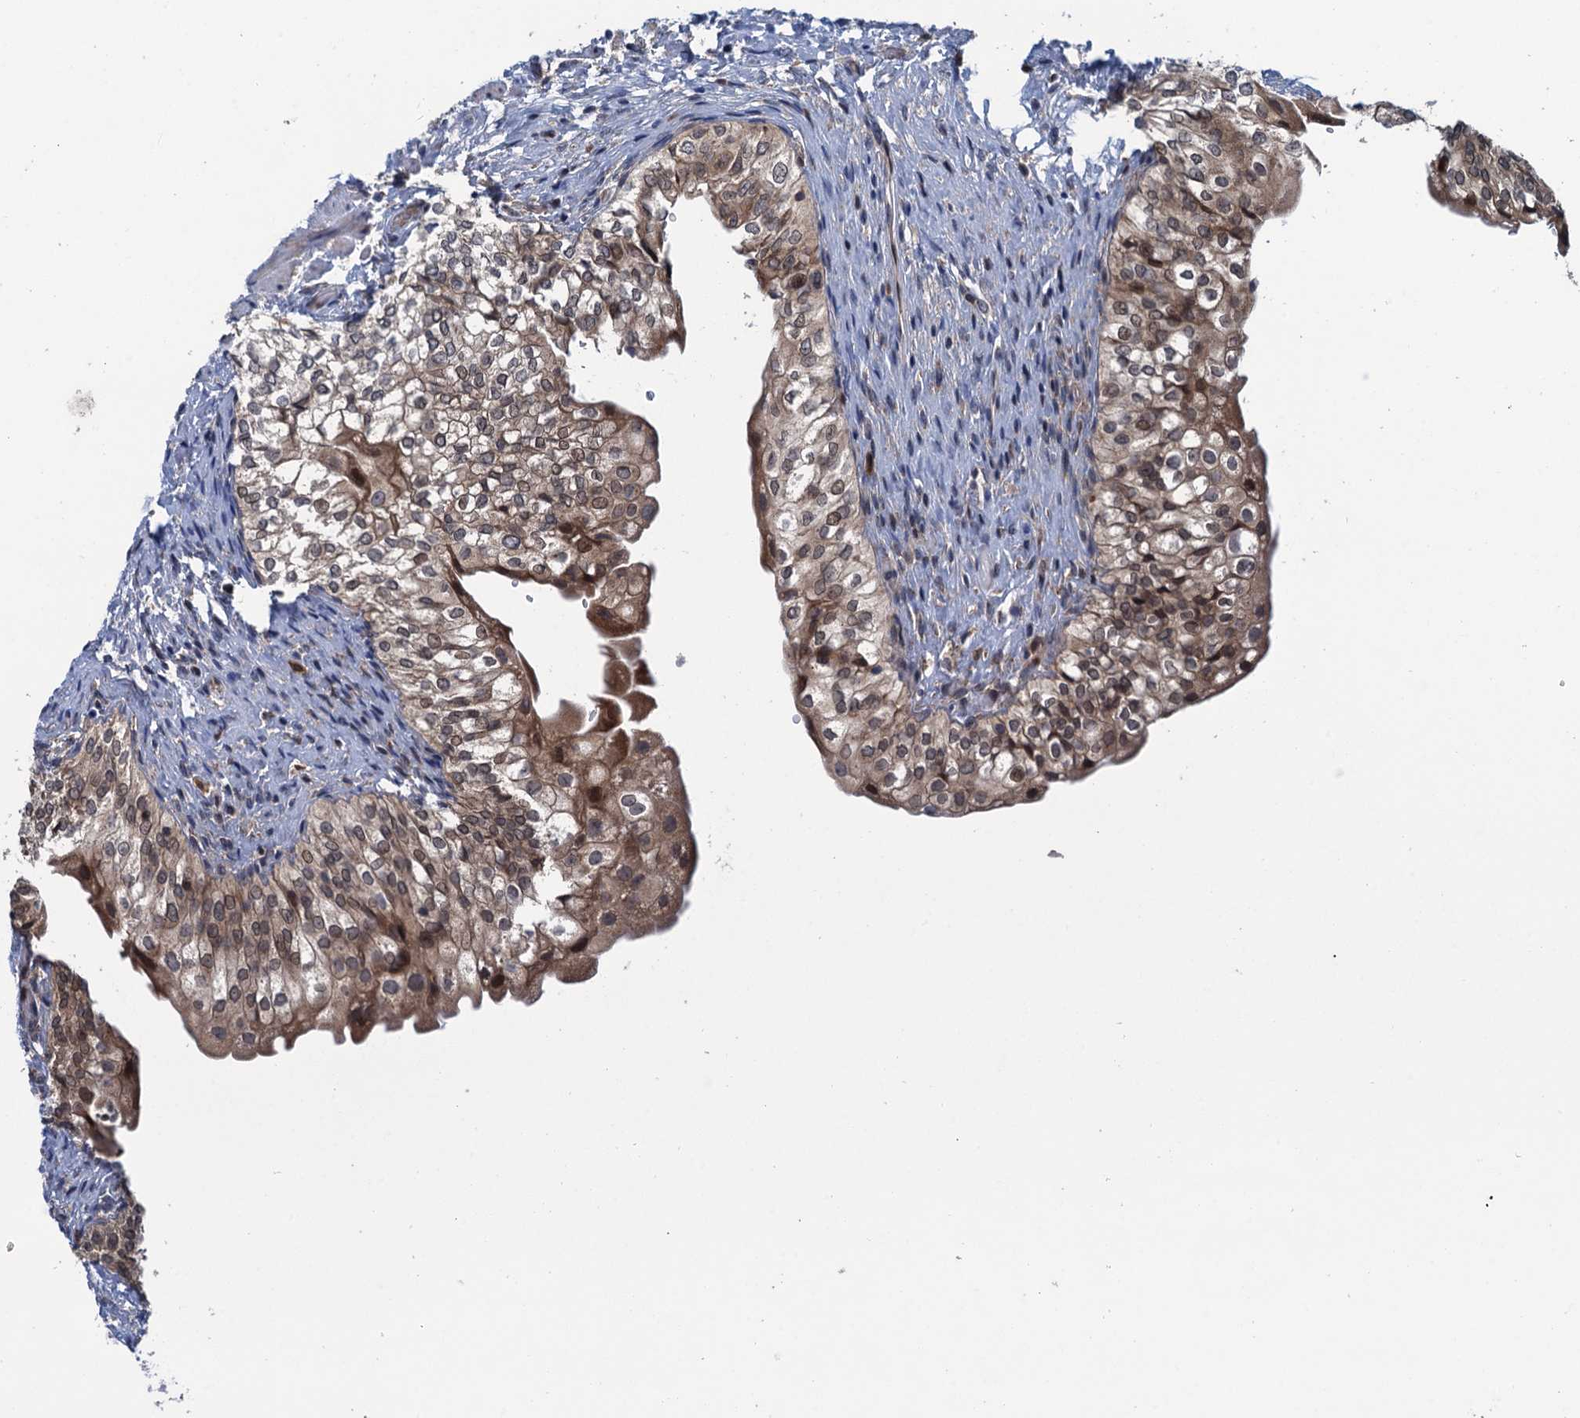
{"staining": {"intensity": "moderate", "quantity": ">75%", "location": "cytoplasmic/membranous,nuclear"}, "tissue": "urinary bladder", "cell_type": "Urothelial cells", "image_type": "normal", "snomed": [{"axis": "morphology", "description": "Normal tissue, NOS"}, {"axis": "topography", "description": "Urinary bladder"}], "caption": "A brown stain labels moderate cytoplasmic/membranous,nuclear expression of a protein in urothelial cells of normal human urinary bladder.", "gene": "CNTN5", "patient": {"sex": "male", "age": 55}}